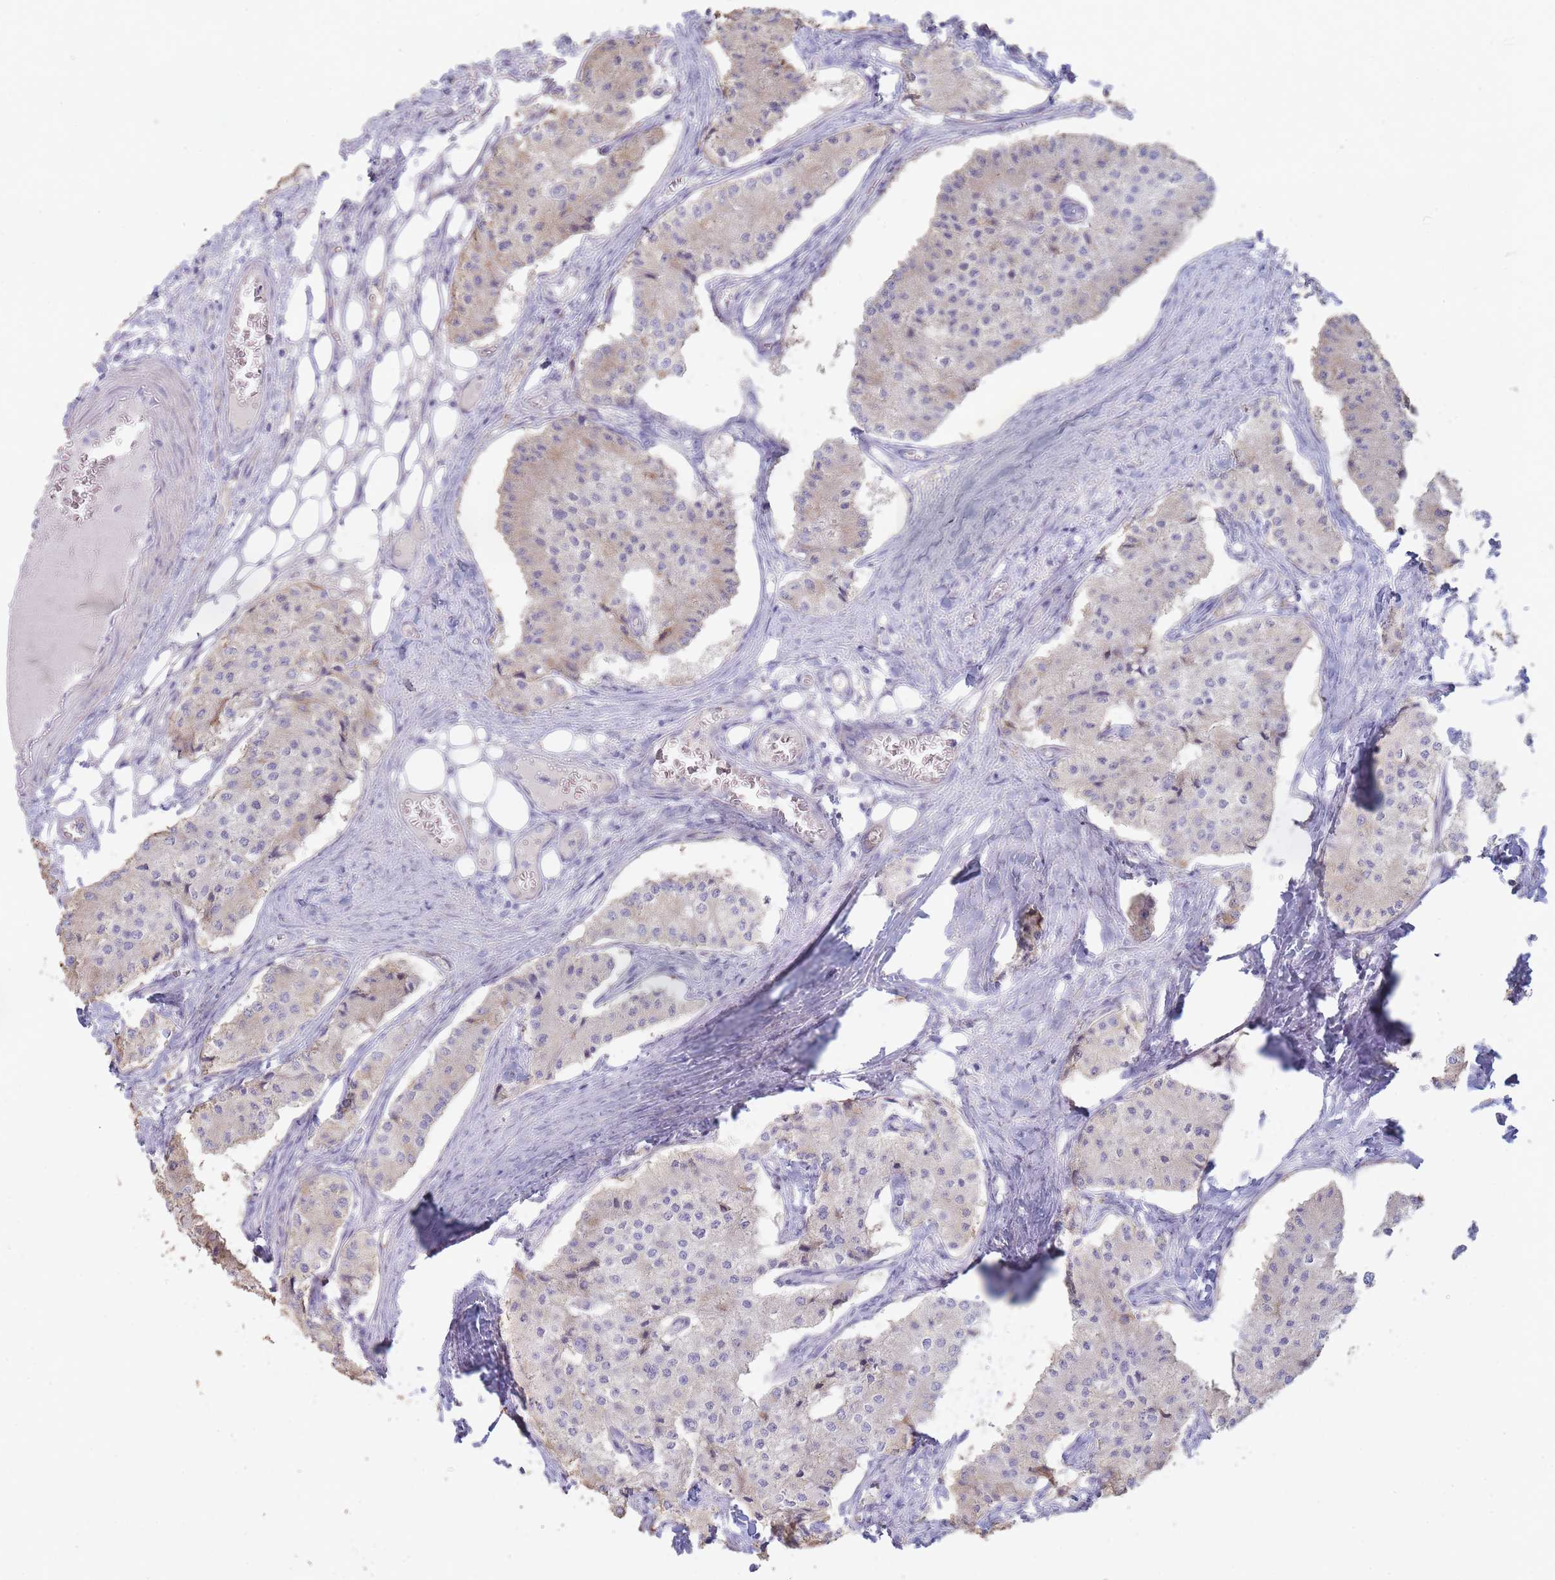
{"staining": {"intensity": "weak", "quantity": "<25%", "location": "cytoplasmic/membranous"}, "tissue": "carcinoid", "cell_type": "Tumor cells", "image_type": "cancer", "snomed": [{"axis": "morphology", "description": "Carcinoid, malignant, NOS"}, {"axis": "topography", "description": "Colon"}], "caption": "Immunohistochemical staining of human carcinoid (malignant) demonstrates no significant staining in tumor cells. (Brightfield microscopy of DAB immunohistochemistry (IHC) at high magnification).", "gene": "UTP14A", "patient": {"sex": "female", "age": 52}}